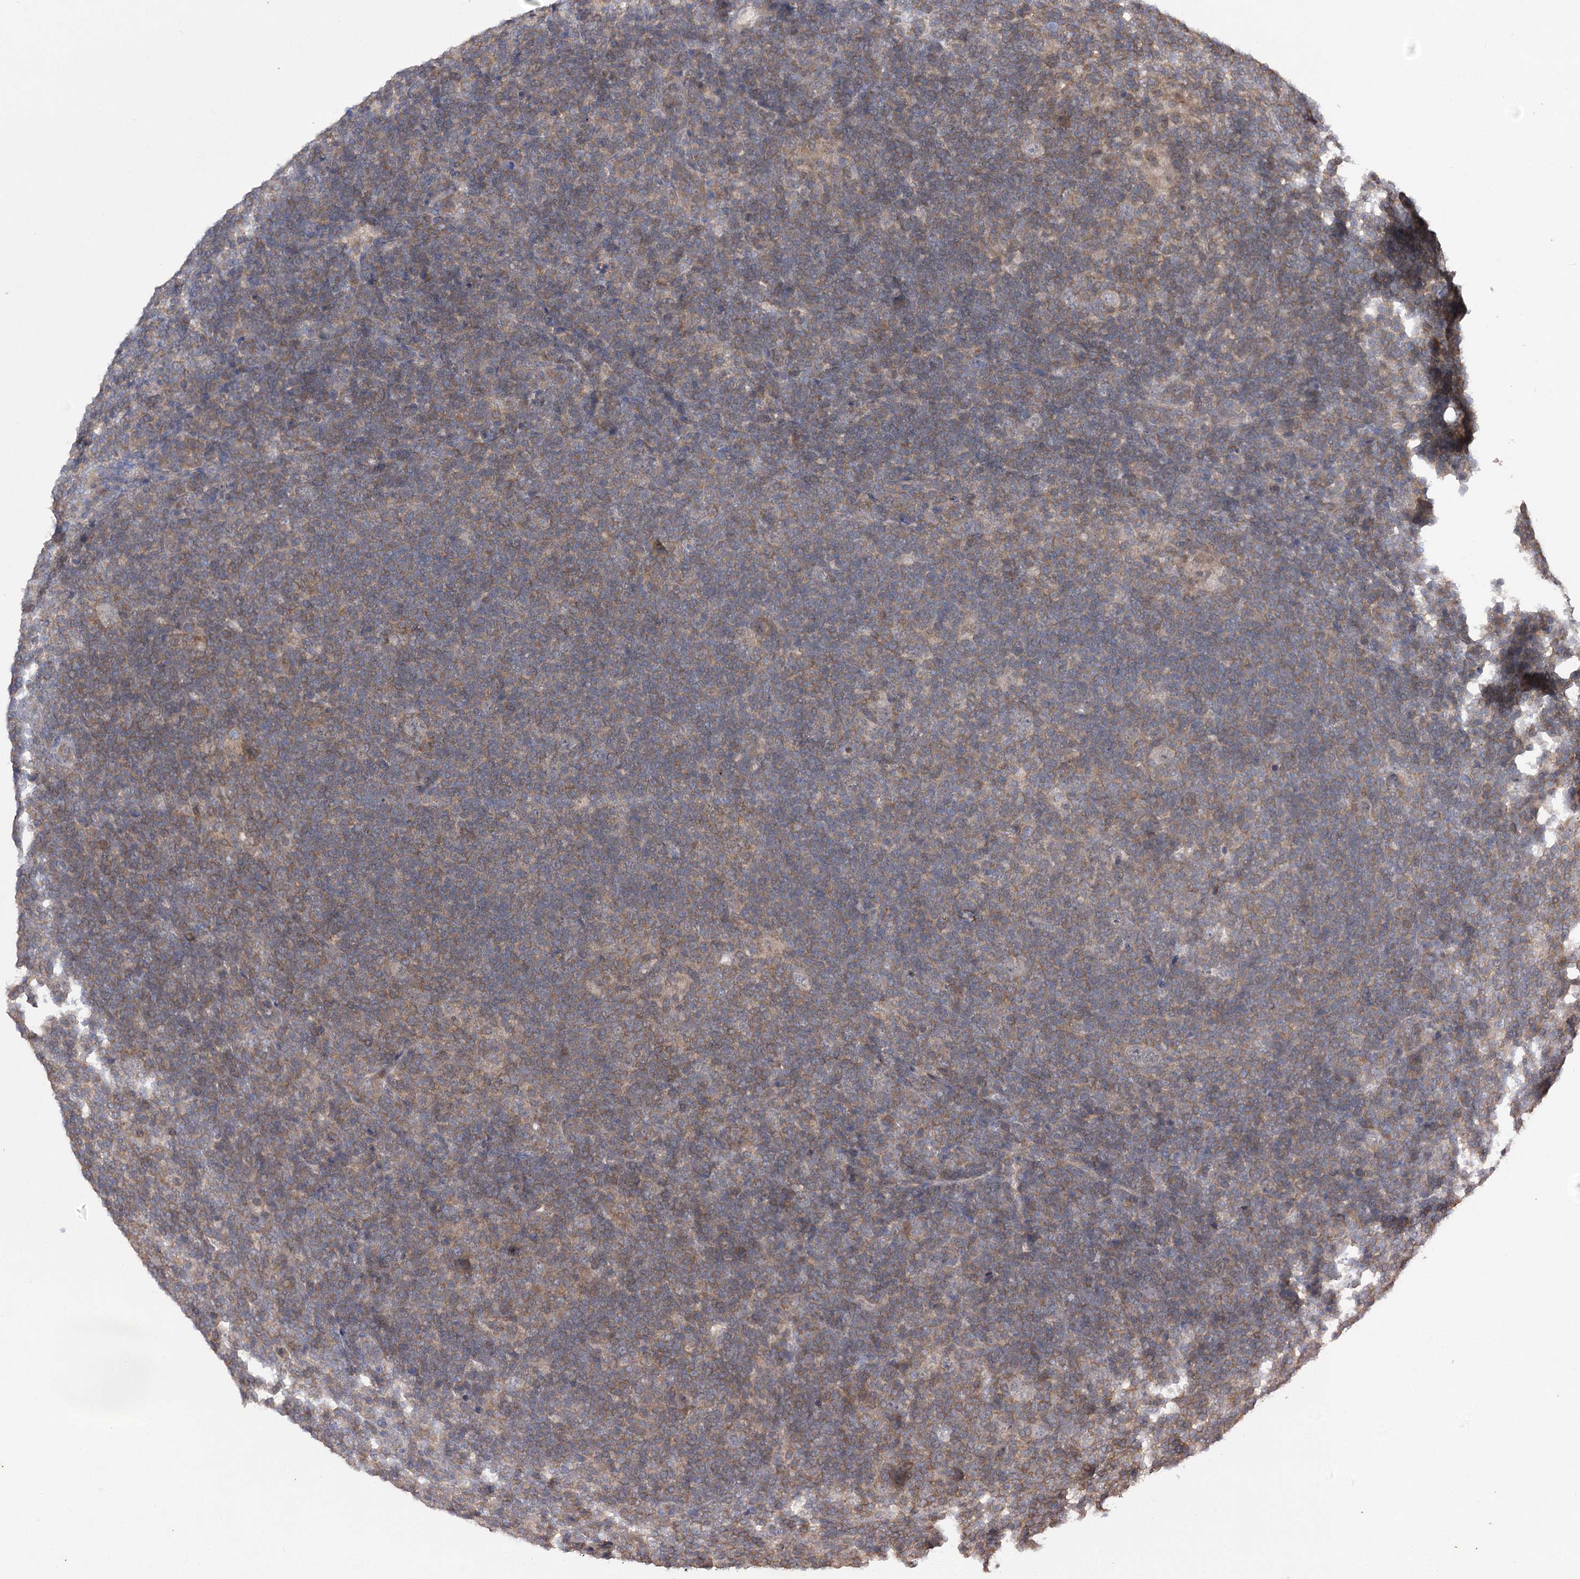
{"staining": {"intensity": "weak", "quantity": "<25%", "location": "cytoplasmic/membranous"}, "tissue": "lymphoma", "cell_type": "Tumor cells", "image_type": "cancer", "snomed": [{"axis": "morphology", "description": "Hodgkin's disease, NOS"}, {"axis": "topography", "description": "Lymph node"}], "caption": "A photomicrograph of lymphoma stained for a protein demonstrates no brown staining in tumor cells.", "gene": "BCR", "patient": {"sex": "female", "age": 57}}